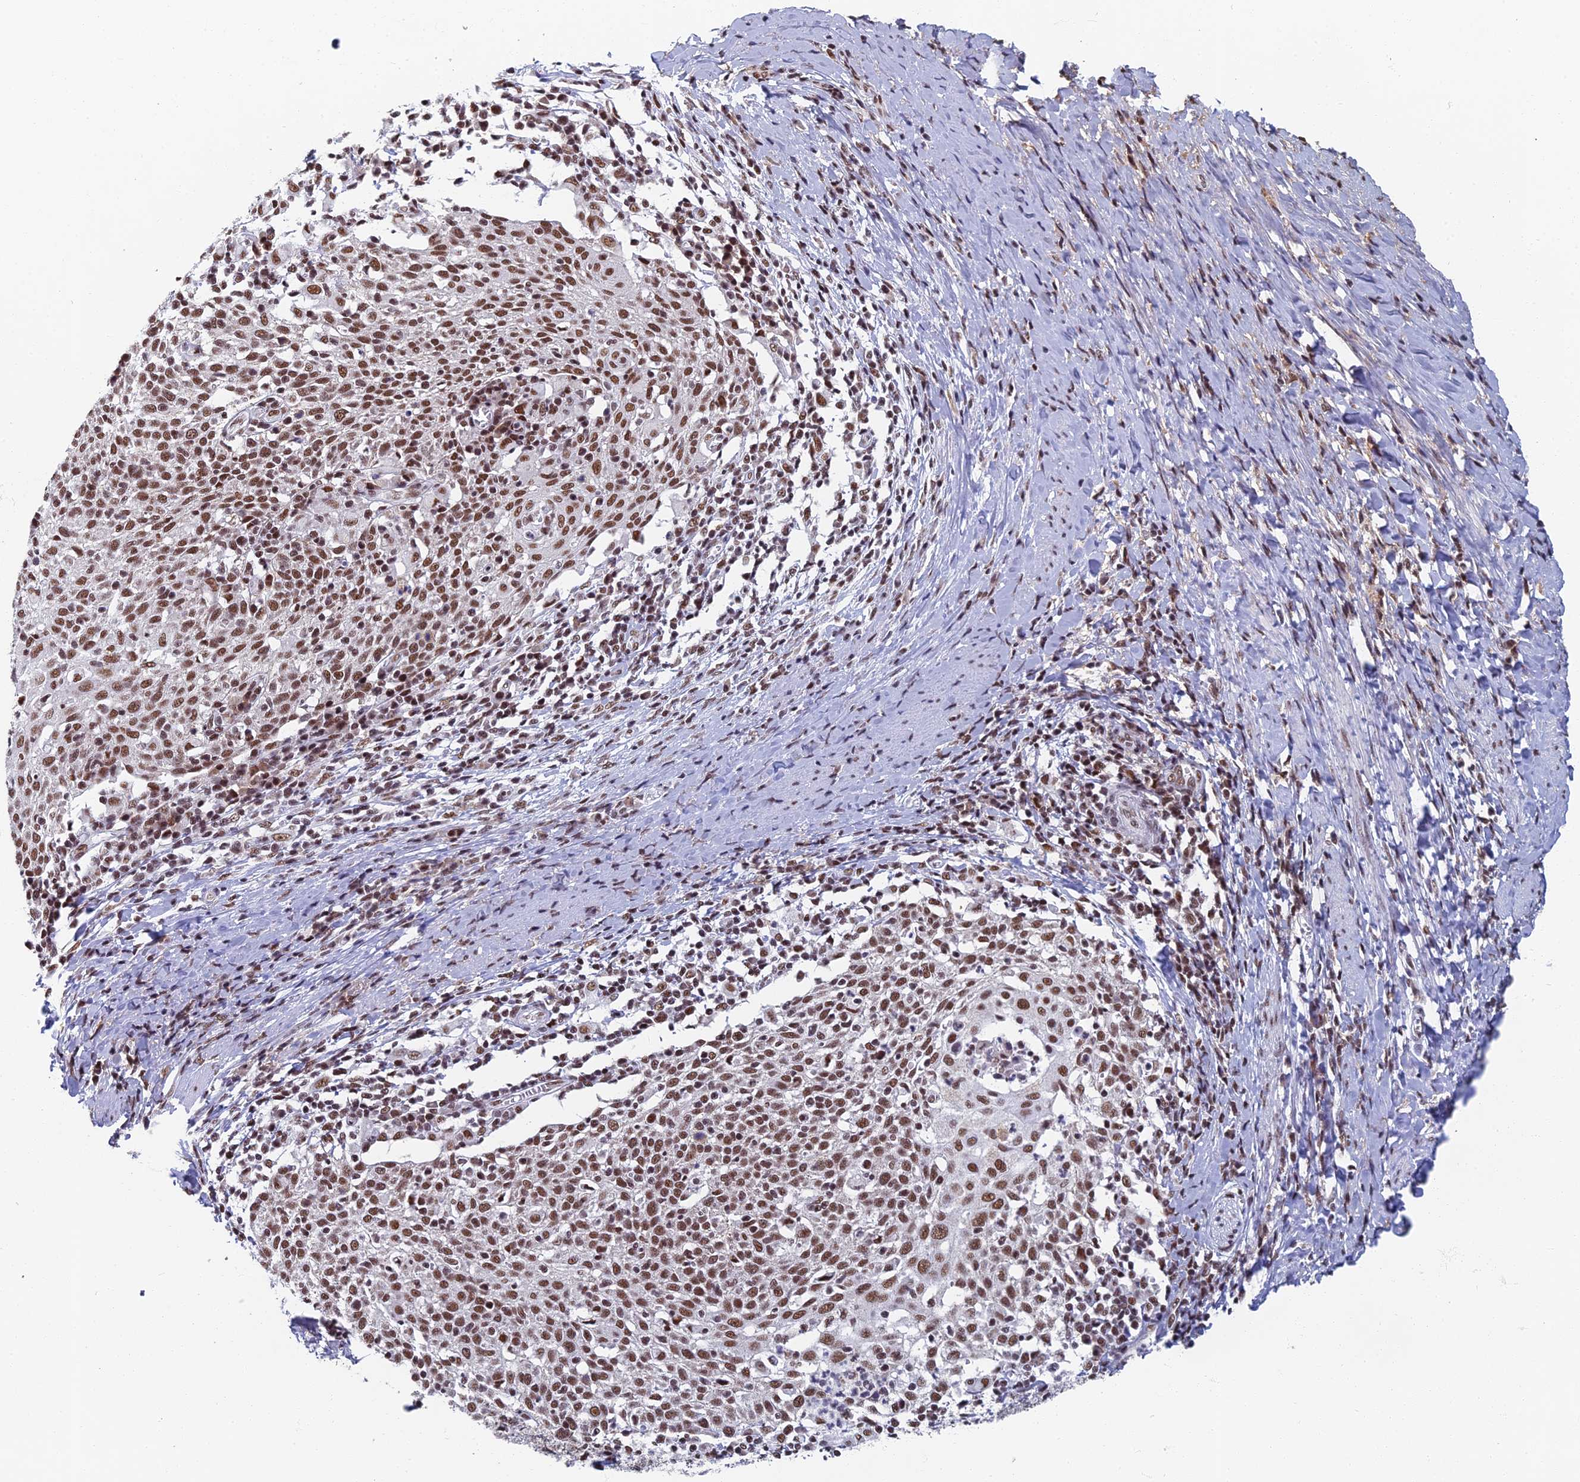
{"staining": {"intensity": "moderate", "quantity": ">75%", "location": "nuclear"}, "tissue": "cervical cancer", "cell_type": "Tumor cells", "image_type": "cancer", "snomed": [{"axis": "morphology", "description": "Squamous cell carcinoma, NOS"}, {"axis": "topography", "description": "Cervix"}], "caption": "Immunohistochemistry (DAB (3,3'-diaminobenzidine)) staining of squamous cell carcinoma (cervical) reveals moderate nuclear protein staining in approximately >75% of tumor cells. (Stains: DAB (3,3'-diaminobenzidine) in brown, nuclei in blue, Microscopy: brightfield microscopy at high magnification).", "gene": "TAF13", "patient": {"sex": "female", "age": 52}}